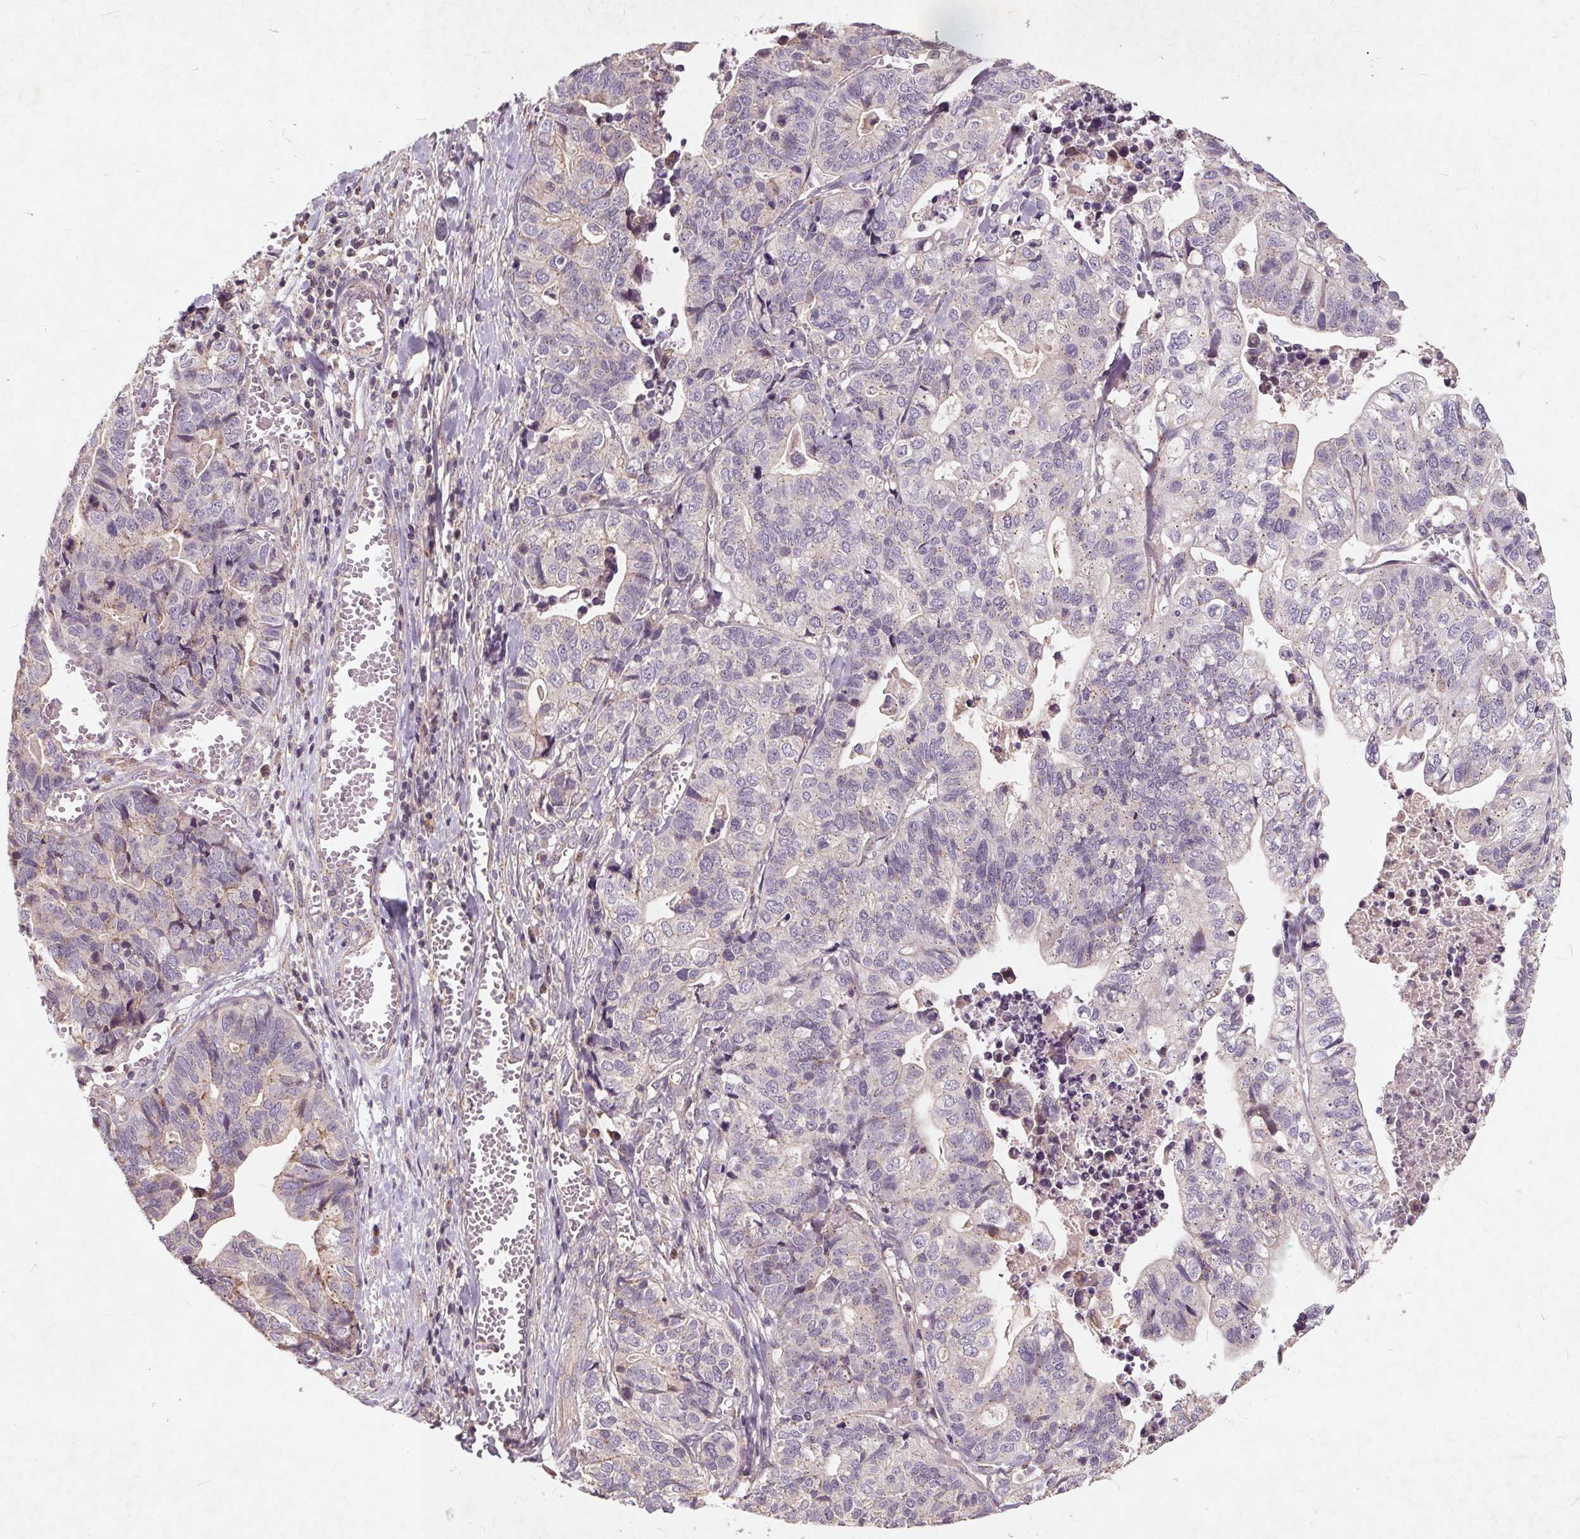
{"staining": {"intensity": "negative", "quantity": "none", "location": "none"}, "tissue": "stomach cancer", "cell_type": "Tumor cells", "image_type": "cancer", "snomed": [{"axis": "morphology", "description": "Adenocarcinoma, NOS"}, {"axis": "topography", "description": "Stomach, upper"}], "caption": "Human stomach cancer (adenocarcinoma) stained for a protein using immunohistochemistry displays no expression in tumor cells.", "gene": "CSNK1G2", "patient": {"sex": "female", "age": 67}}